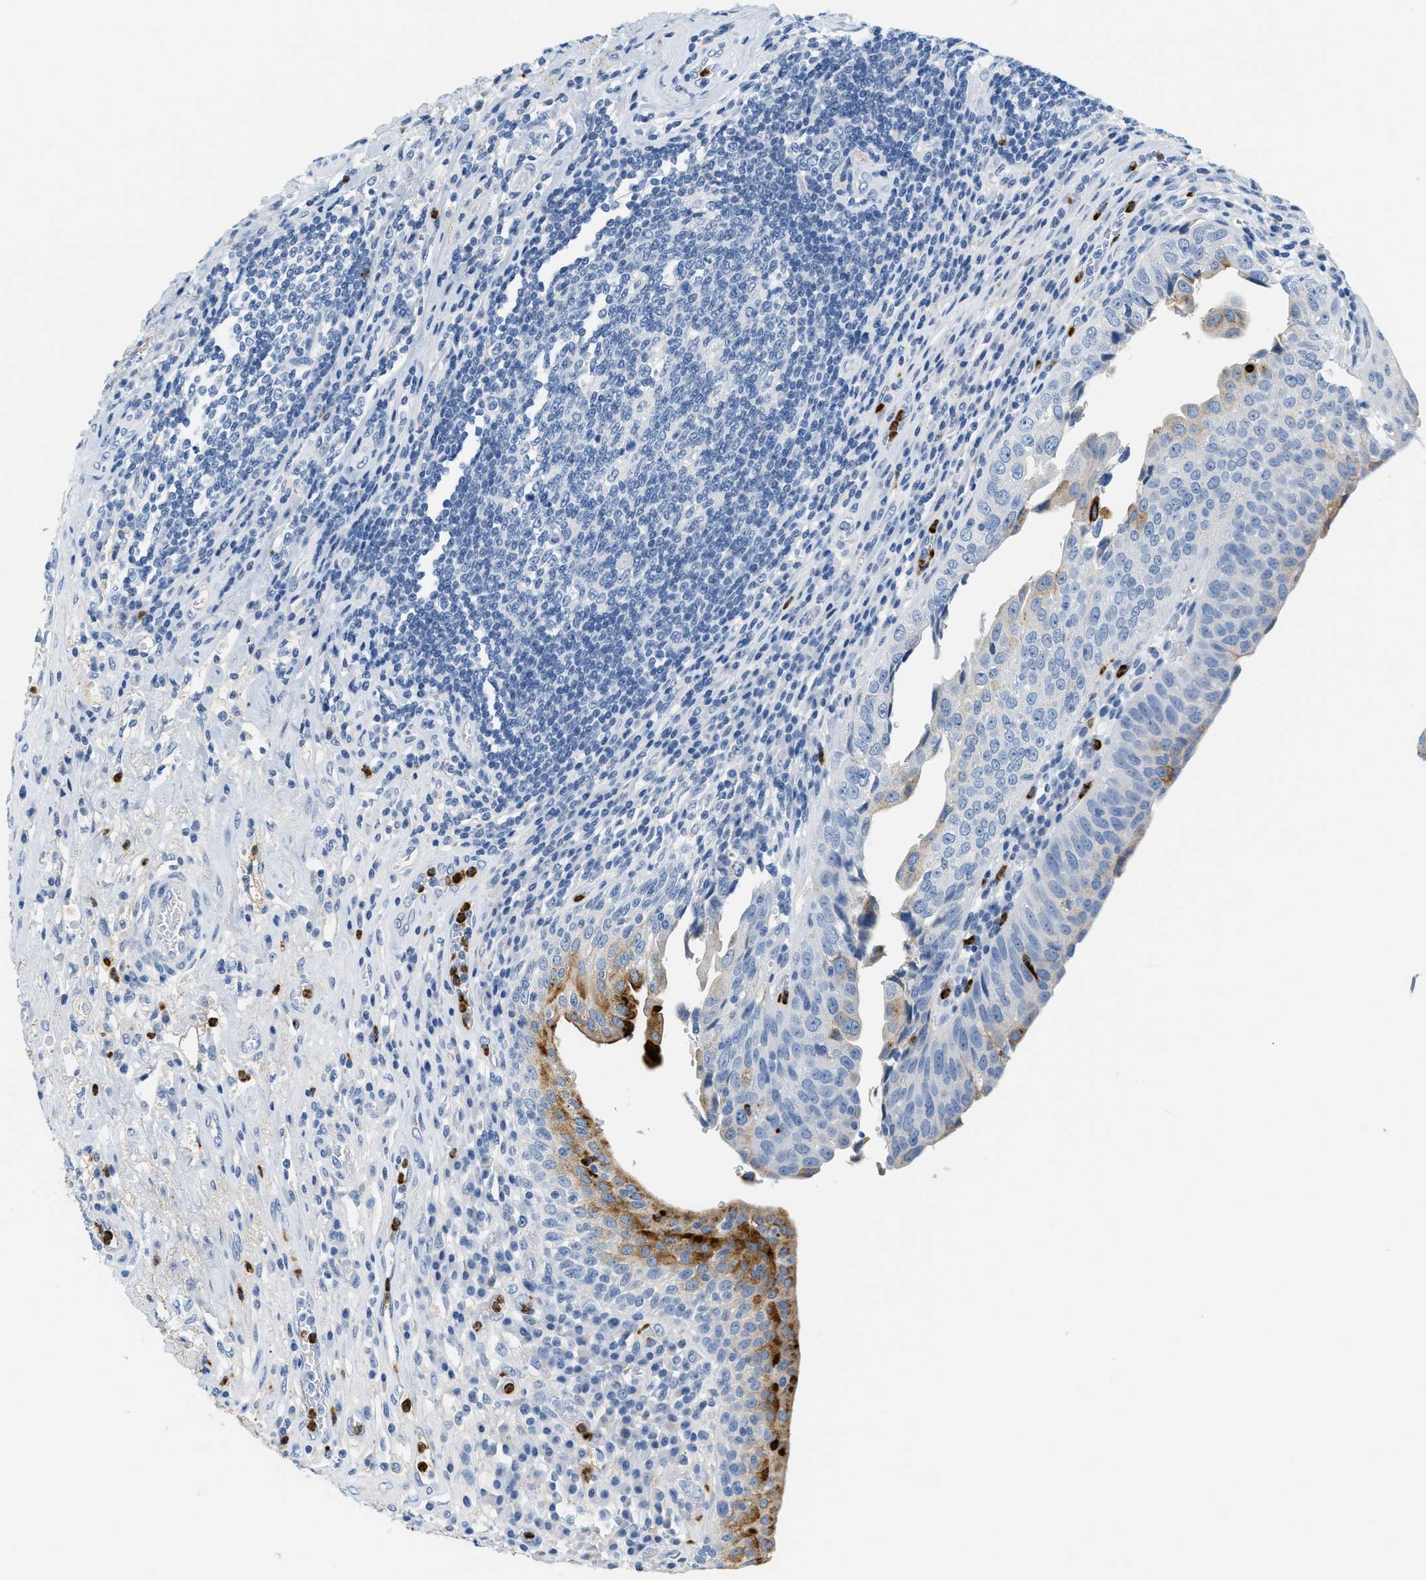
{"staining": {"intensity": "negative", "quantity": "none", "location": "none"}, "tissue": "urothelial cancer", "cell_type": "Tumor cells", "image_type": "cancer", "snomed": [{"axis": "morphology", "description": "Urothelial carcinoma, High grade"}, {"axis": "topography", "description": "Urinary bladder"}], "caption": "A photomicrograph of urothelial carcinoma (high-grade) stained for a protein exhibits no brown staining in tumor cells. (Stains: DAB immunohistochemistry with hematoxylin counter stain, Microscopy: brightfield microscopy at high magnification).", "gene": "LCN2", "patient": {"sex": "female", "age": 80}}